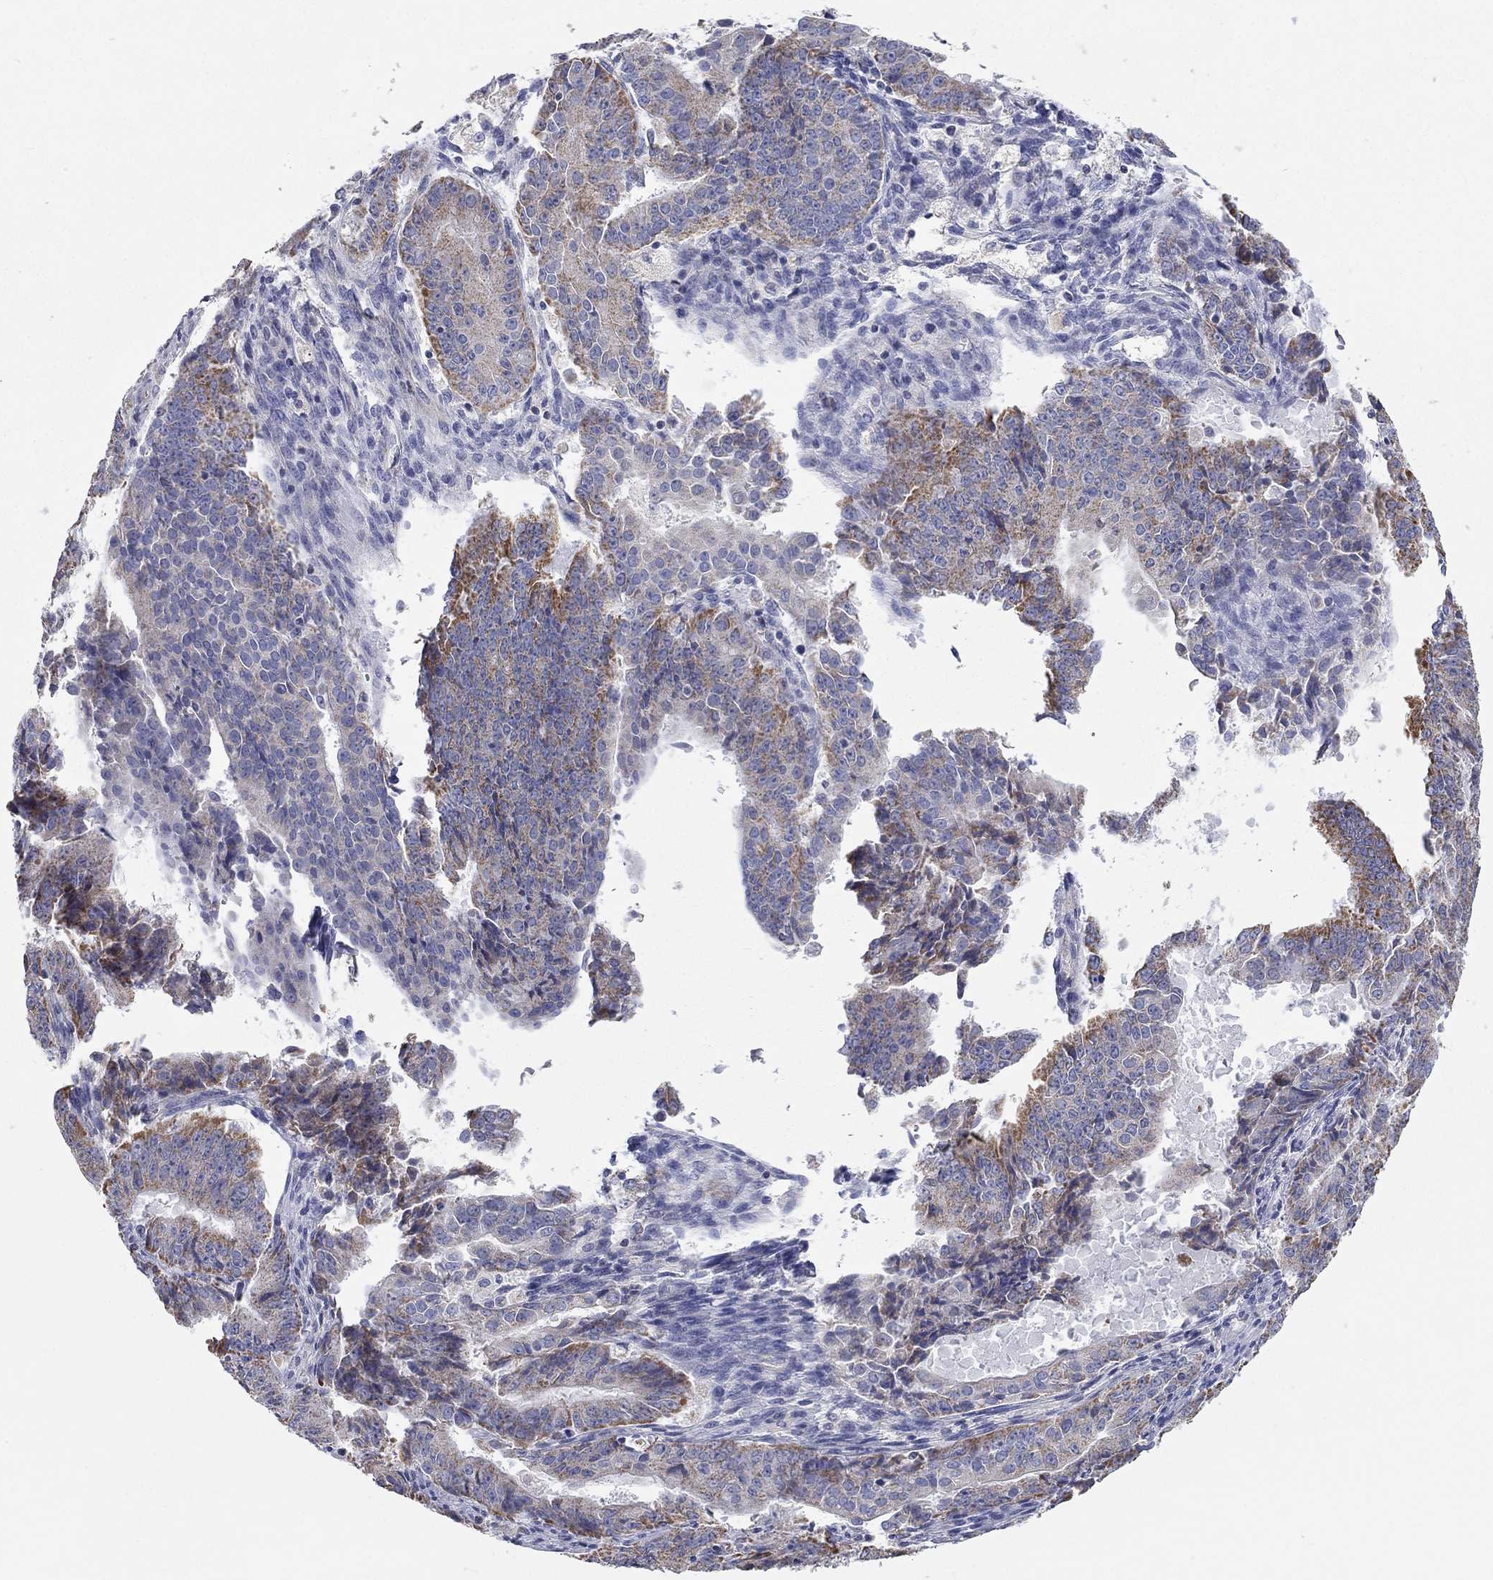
{"staining": {"intensity": "strong", "quantity": "25%-75%", "location": "cytoplasmic/membranous"}, "tissue": "ovarian cancer", "cell_type": "Tumor cells", "image_type": "cancer", "snomed": [{"axis": "morphology", "description": "Carcinoma, endometroid"}, {"axis": "topography", "description": "Ovary"}], "caption": "Protein analysis of ovarian cancer (endometroid carcinoma) tissue demonstrates strong cytoplasmic/membranous positivity in approximately 25%-75% of tumor cells. The protein of interest is shown in brown color, while the nuclei are stained blue.", "gene": "RCAN1", "patient": {"sex": "female", "age": 42}}